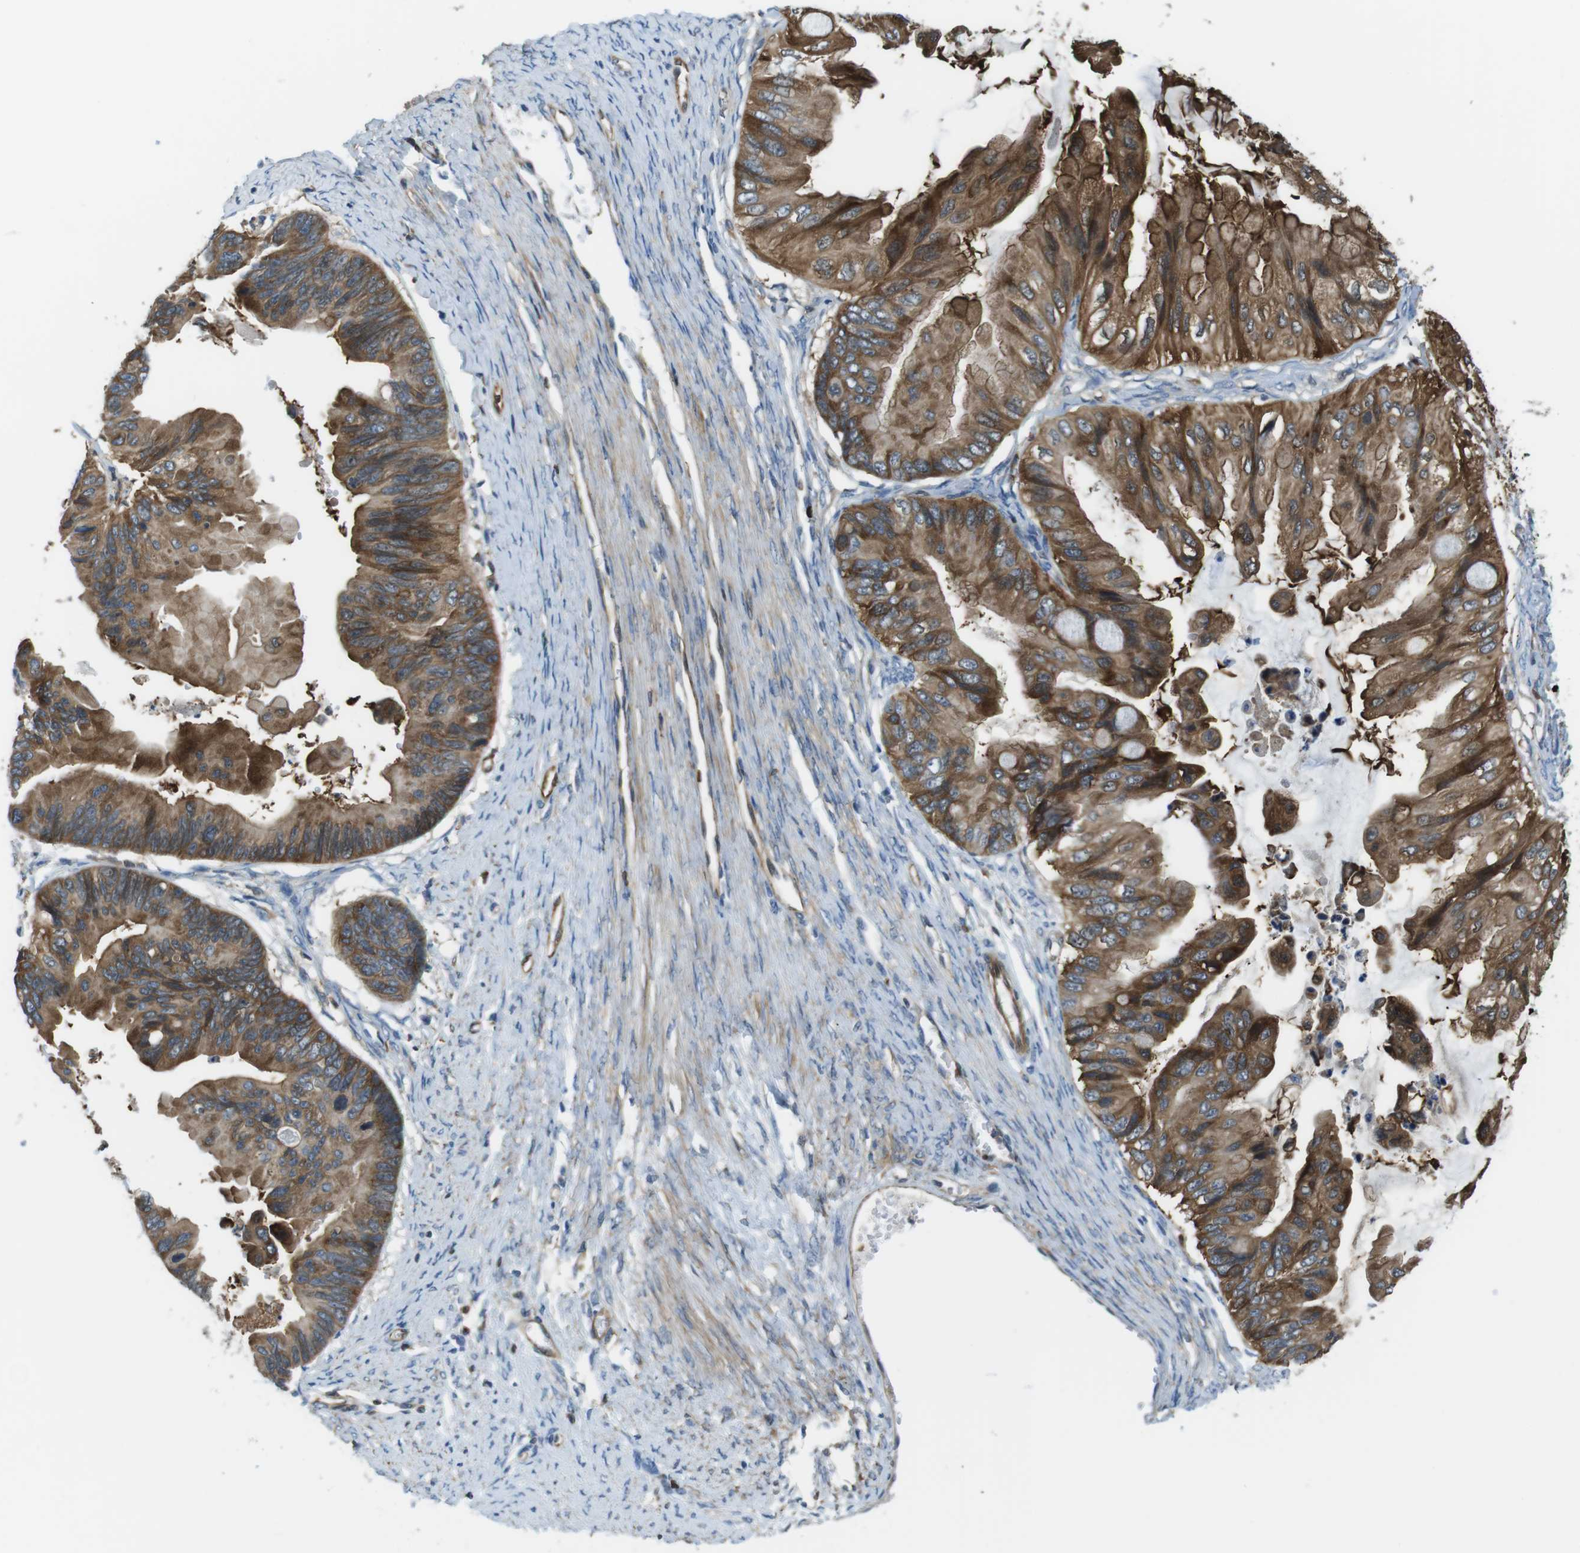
{"staining": {"intensity": "strong", "quantity": ">75%", "location": "cytoplasmic/membranous,nuclear"}, "tissue": "ovarian cancer", "cell_type": "Tumor cells", "image_type": "cancer", "snomed": [{"axis": "morphology", "description": "Cystadenocarcinoma, mucinous, NOS"}, {"axis": "topography", "description": "Ovary"}], "caption": "The histopathology image demonstrates immunohistochemical staining of ovarian mucinous cystadenocarcinoma. There is strong cytoplasmic/membranous and nuclear staining is identified in approximately >75% of tumor cells.", "gene": "TES", "patient": {"sex": "female", "age": 61}}